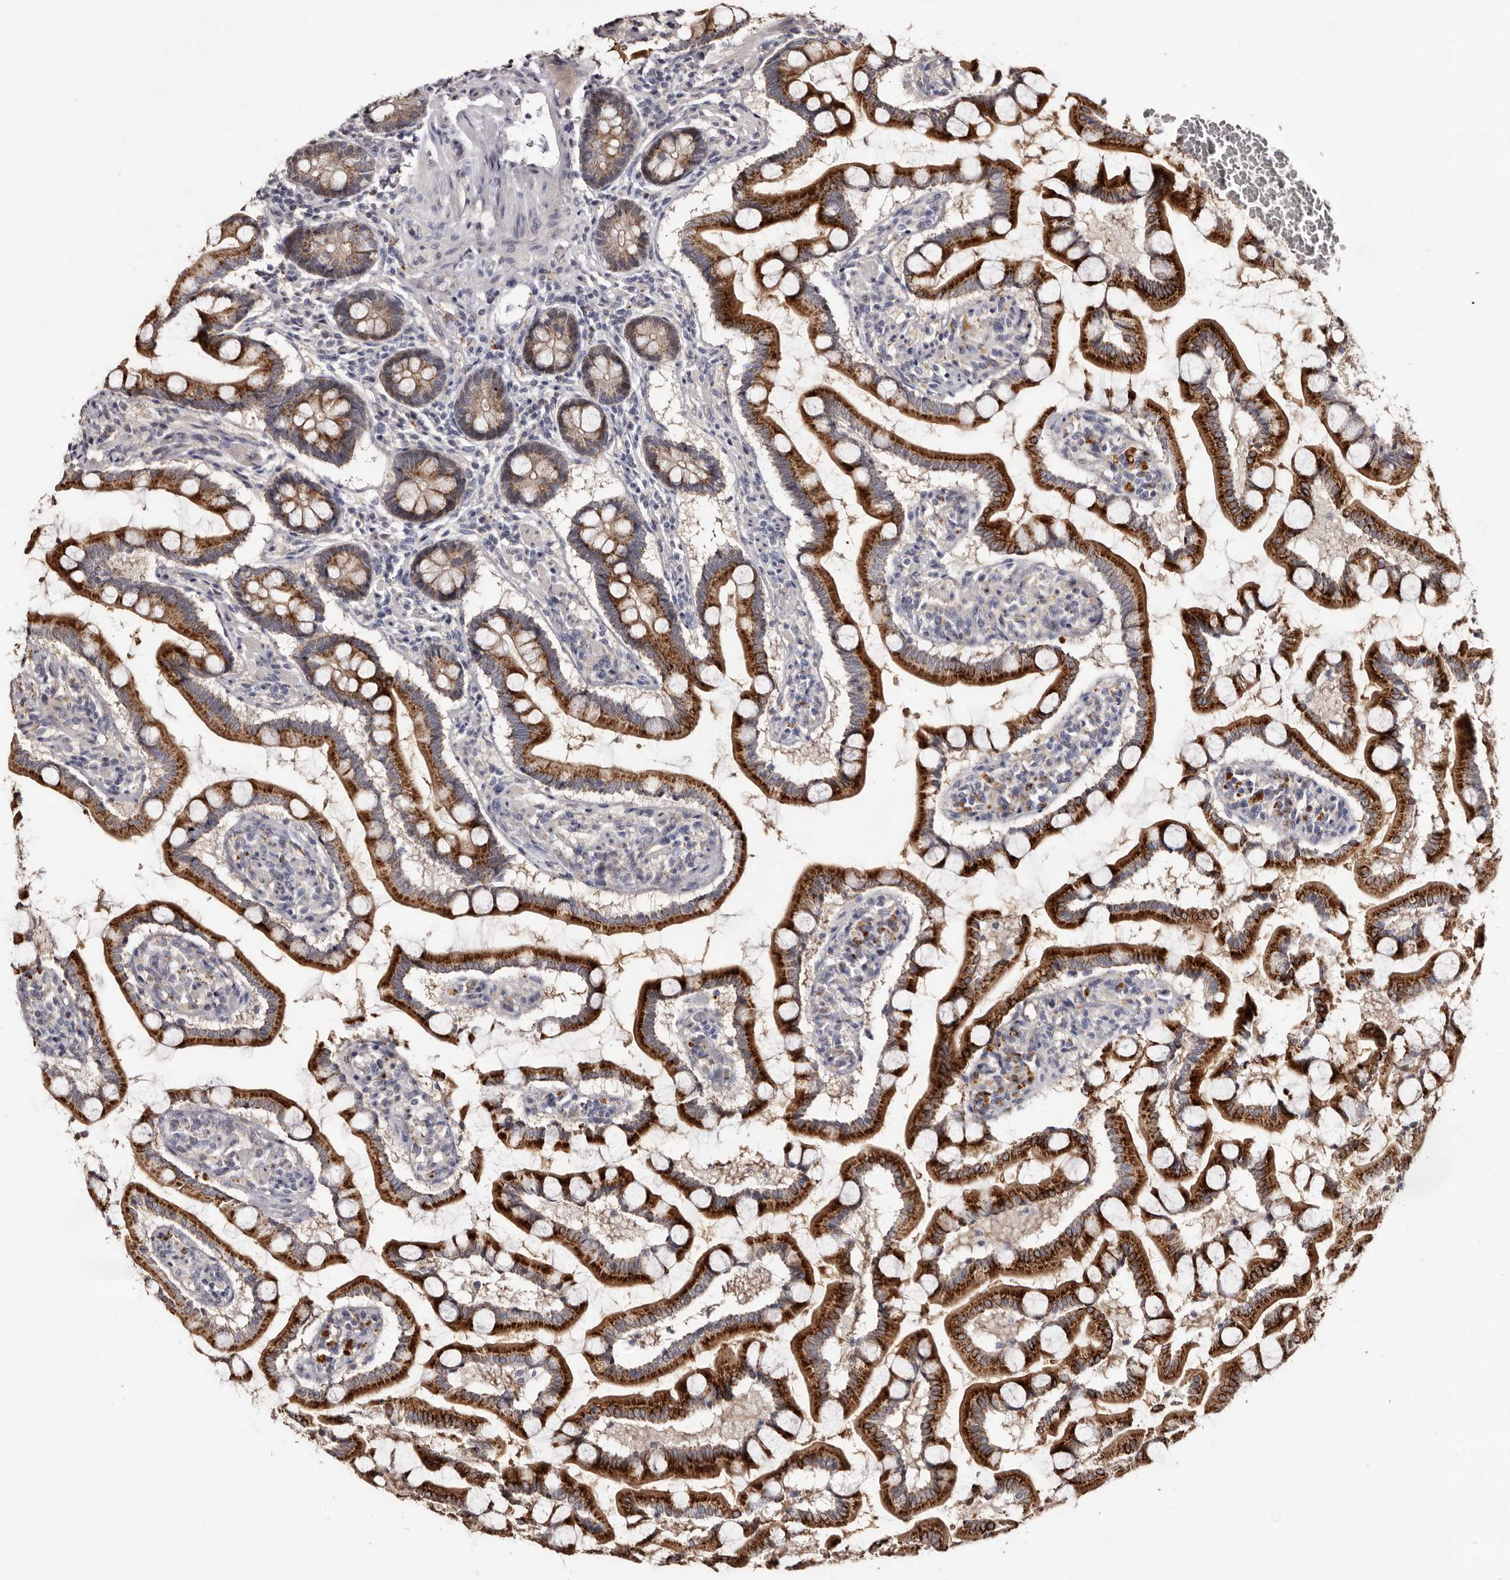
{"staining": {"intensity": "strong", "quantity": ">75%", "location": "cytoplasmic/membranous"}, "tissue": "small intestine", "cell_type": "Glandular cells", "image_type": "normal", "snomed": [{"axis": "morphology", "description": "Normal tissue, NOS"}, {"axis": "topography", "description": "Small intestine"}], "caption": "Human small intestine stained for a protein (brown) reveals strong cytoplasmic/membranous positive expression in about >75% of glandular cells.", "gene": "PTAFR", "patient": {"sex": "male", "age": 41}}